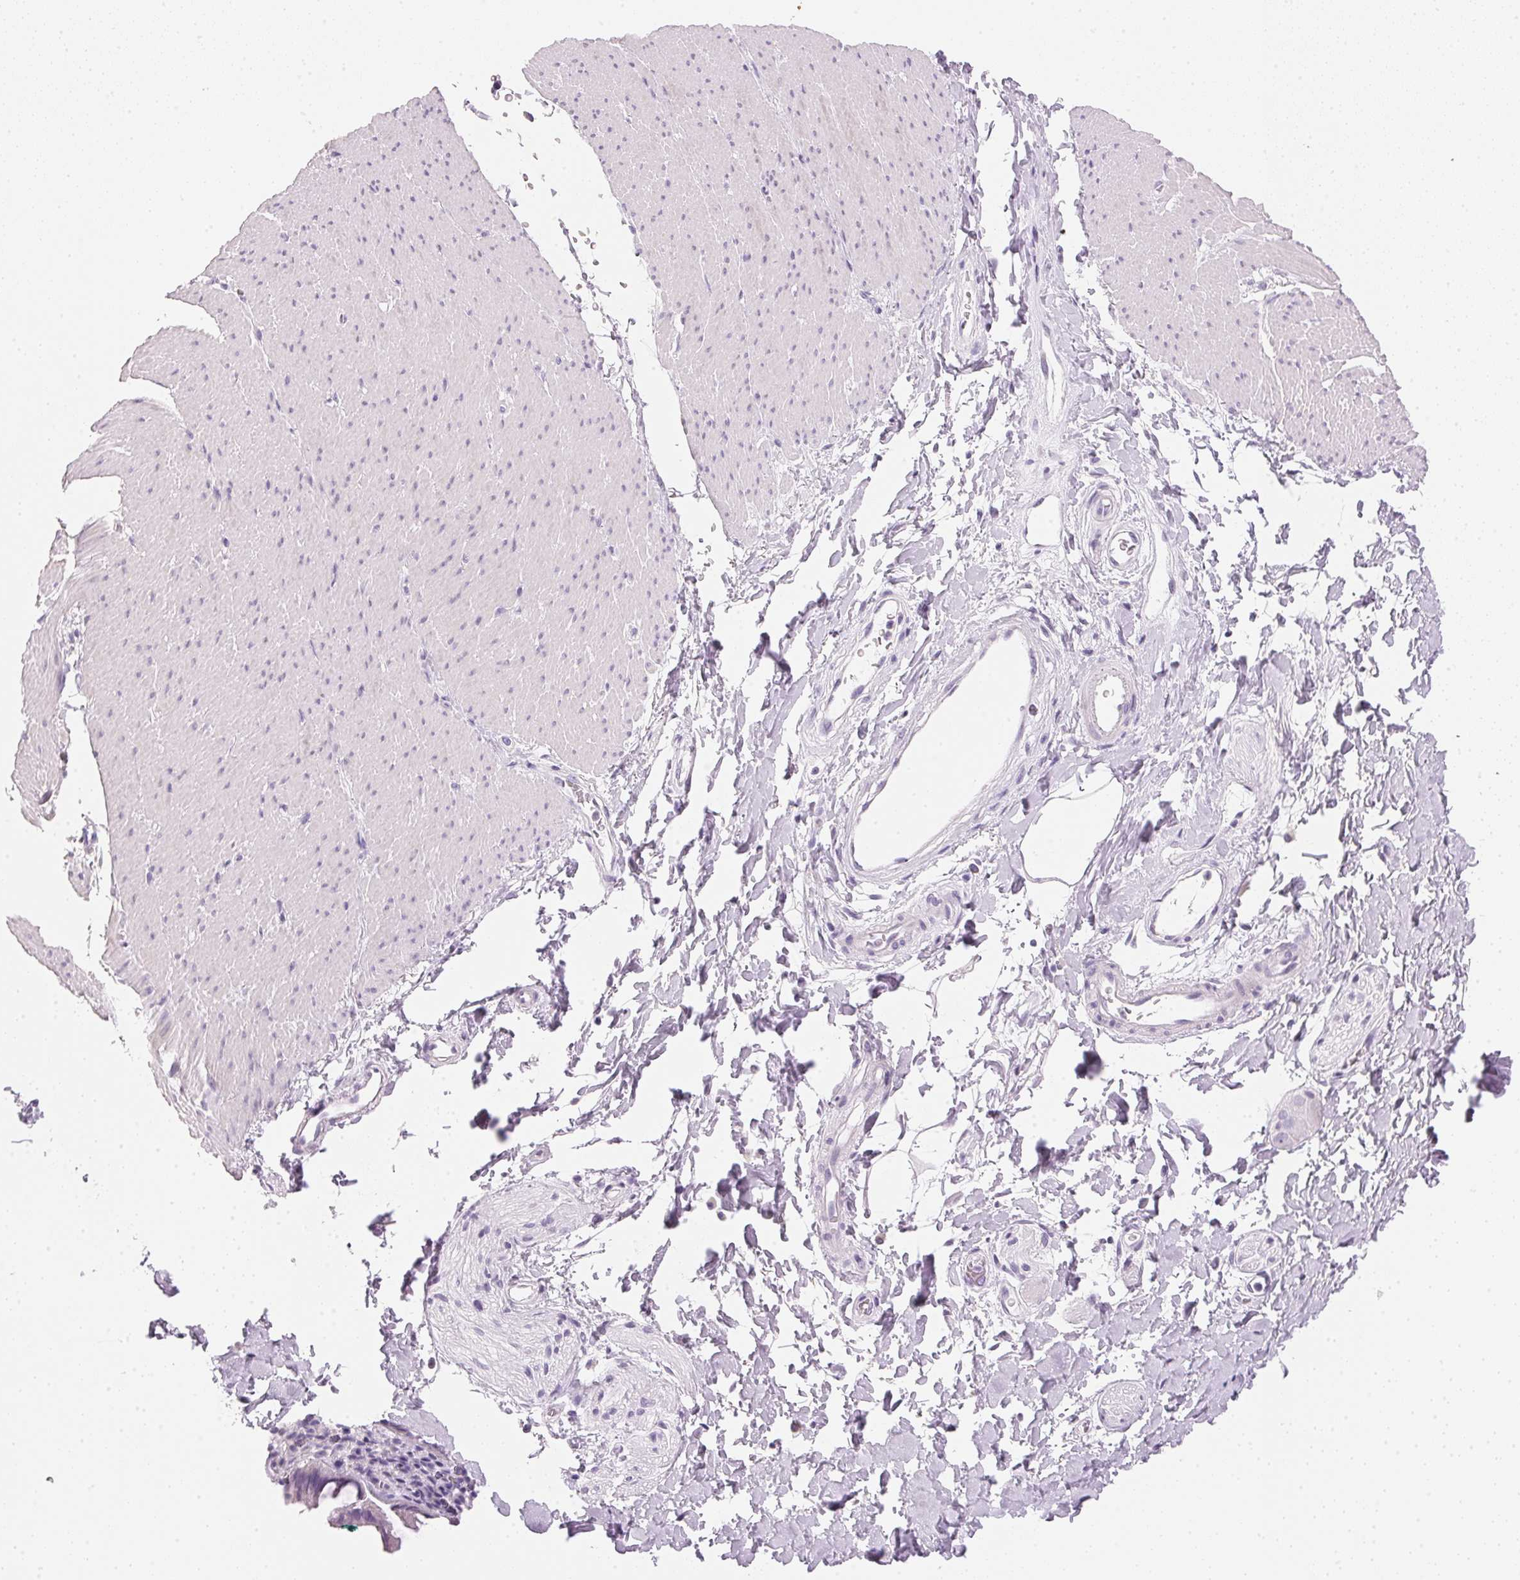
{"staining": {"intensity": "negative", "quantity": "none", "location": "none"}, "tissue": "smooth muscle", "cell_type": "Smooth muscle cells", "image_type": "normal", "snomed": [{"axis": "morphology", "description": "Normal tissue, NOS"}, {"axis": "topography", "description": "Smooth muscle"}, {"axis": "topography", "description": "Rectum"}], "caption": "Protein analysis of unremarkable smooth muscle demonstrates no significant positivity in smooth muscle cells. (Brightfield microscopy of DAB immunohistochemistry (IHC) at high magnification).", "gene": "IGFBP1", "patient": {"sex": "male", "age": 53}}